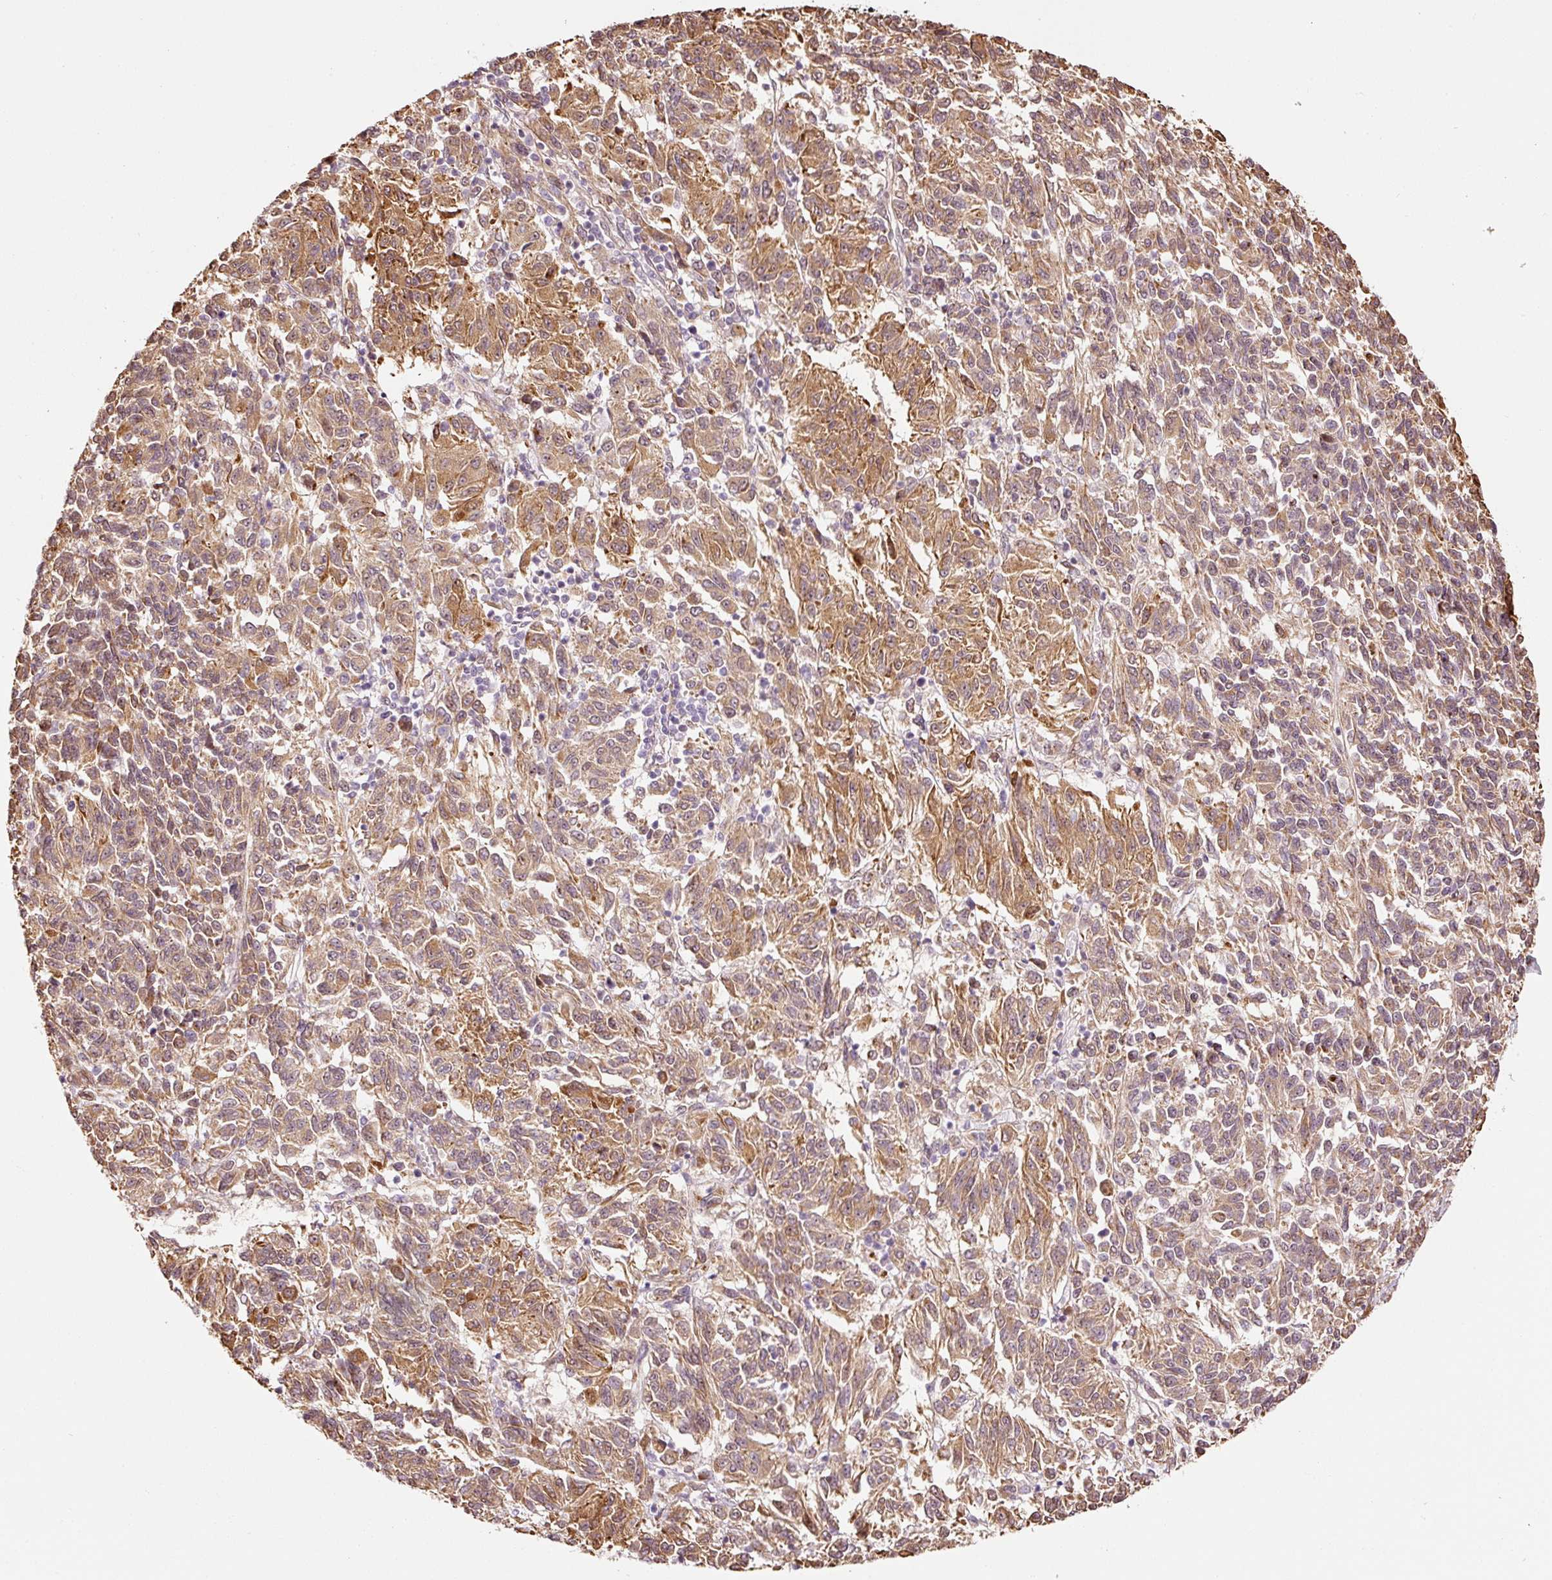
{"staining": {"intensity": "moderate", "quantity": ">75%", "location": "cytoplasmic/membranous"}, "tissue": "melanoma", "cell_type": "Tumor cells", "image_type": "cancer", "snomed": [{"axis": "morphology", "description": "Malignant melanoma, Metastatic site"}, {"axis": "topography", "description": "Lung"}], "caption": "The photomicrograph shows immunohistochemical staining of malignant melanoma (metastatic site). There is moderate cytoplasmic/membranous positivity is present in approximately >75% of tumor cells.", "gene": "ETF1", "patient": {"sex": "male", "age": 64}}